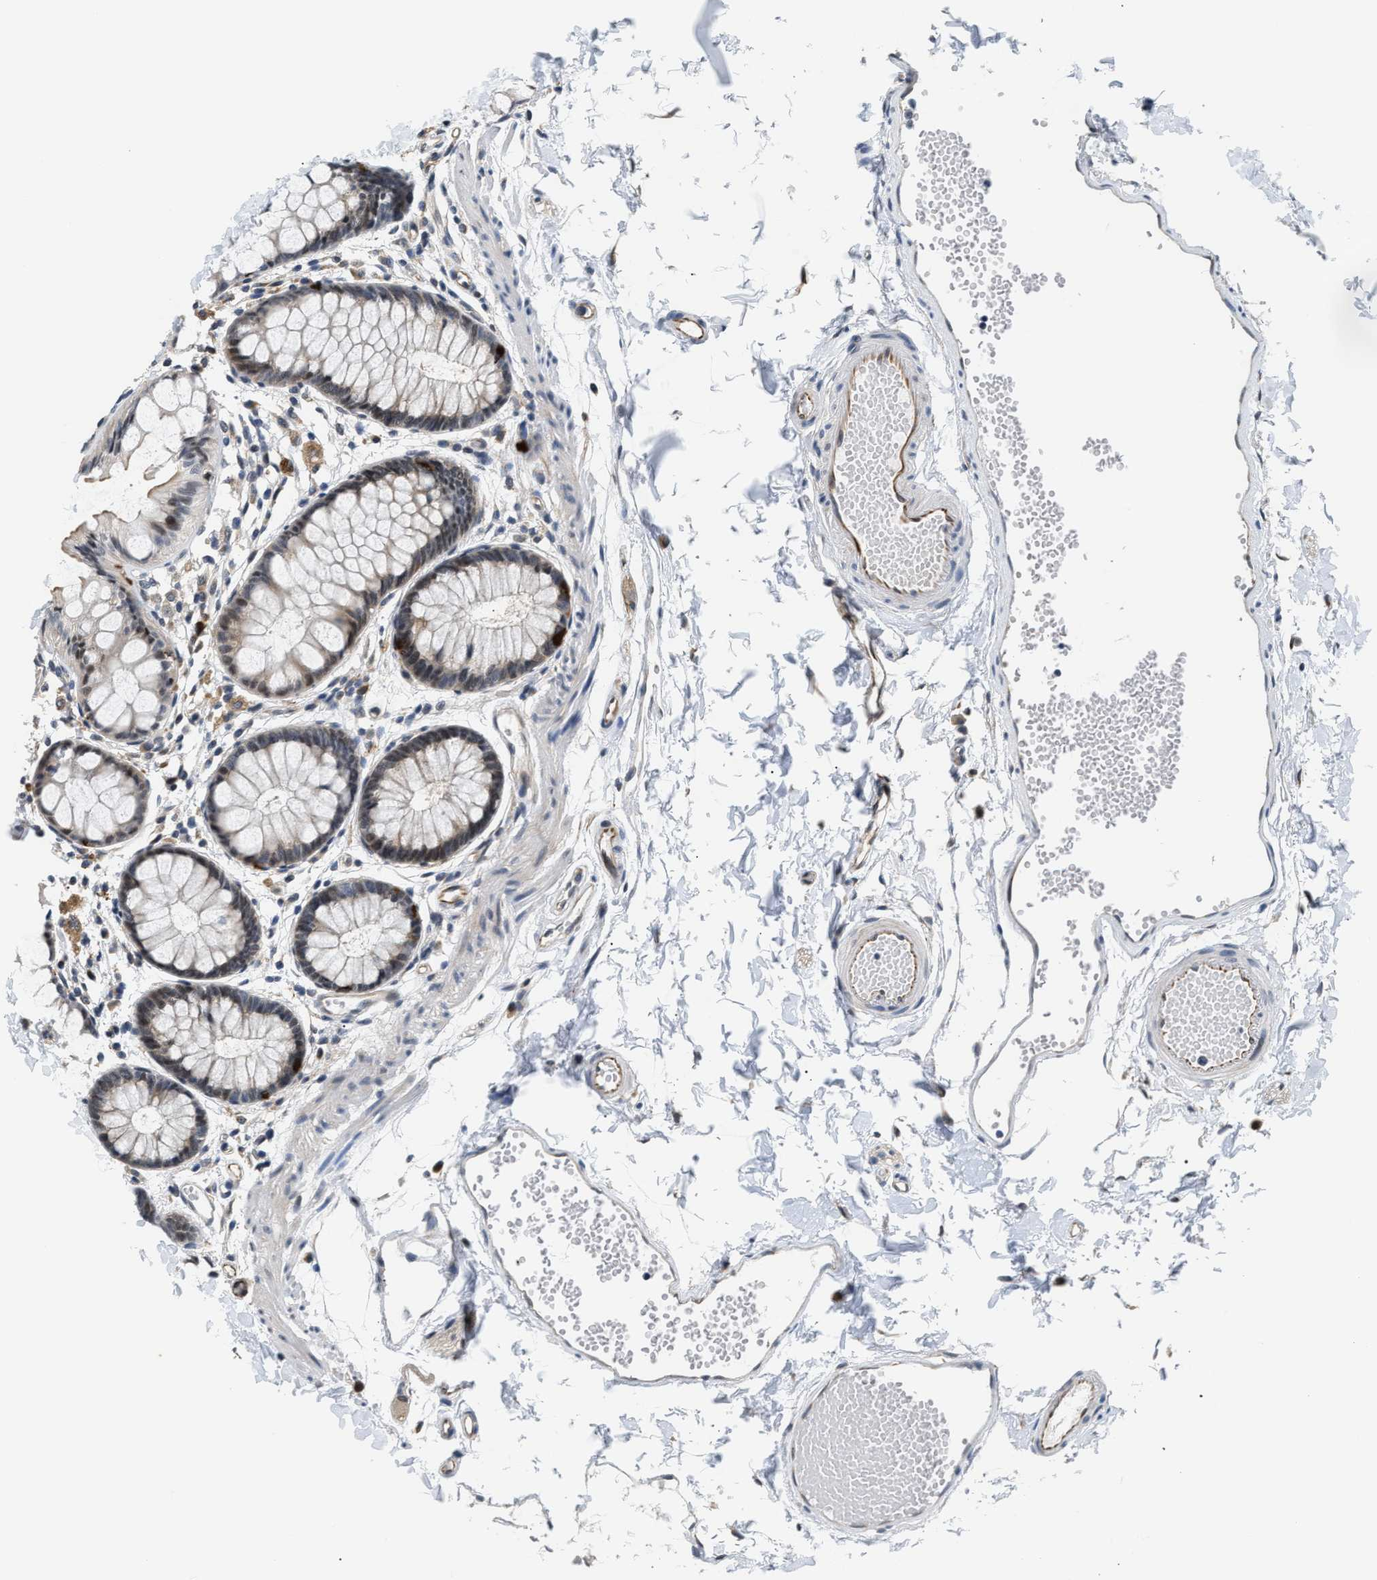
{"staining": {"intensity": "strong", "quantity": "<25%", "location": "cytoplasmic/membranous,nuclear"}, "tissue": "rectum", "cell_type": "Glandular cells", "image_type": "normal", "snomed": [{"axis": "morphology", "description": "Normal tissue, NOS"}, {"axis": "topography", "description": "Rectum"}], "caption": "A photomicrograph showing strong cytoplasmic/membranous,nuclear expression in about <25% of glandular cells in unremarkable rectum, as visualized by brown immunohistochemical staining.", "gene": "PPM1H", "patient": {"sex": "female", "age": 66}}